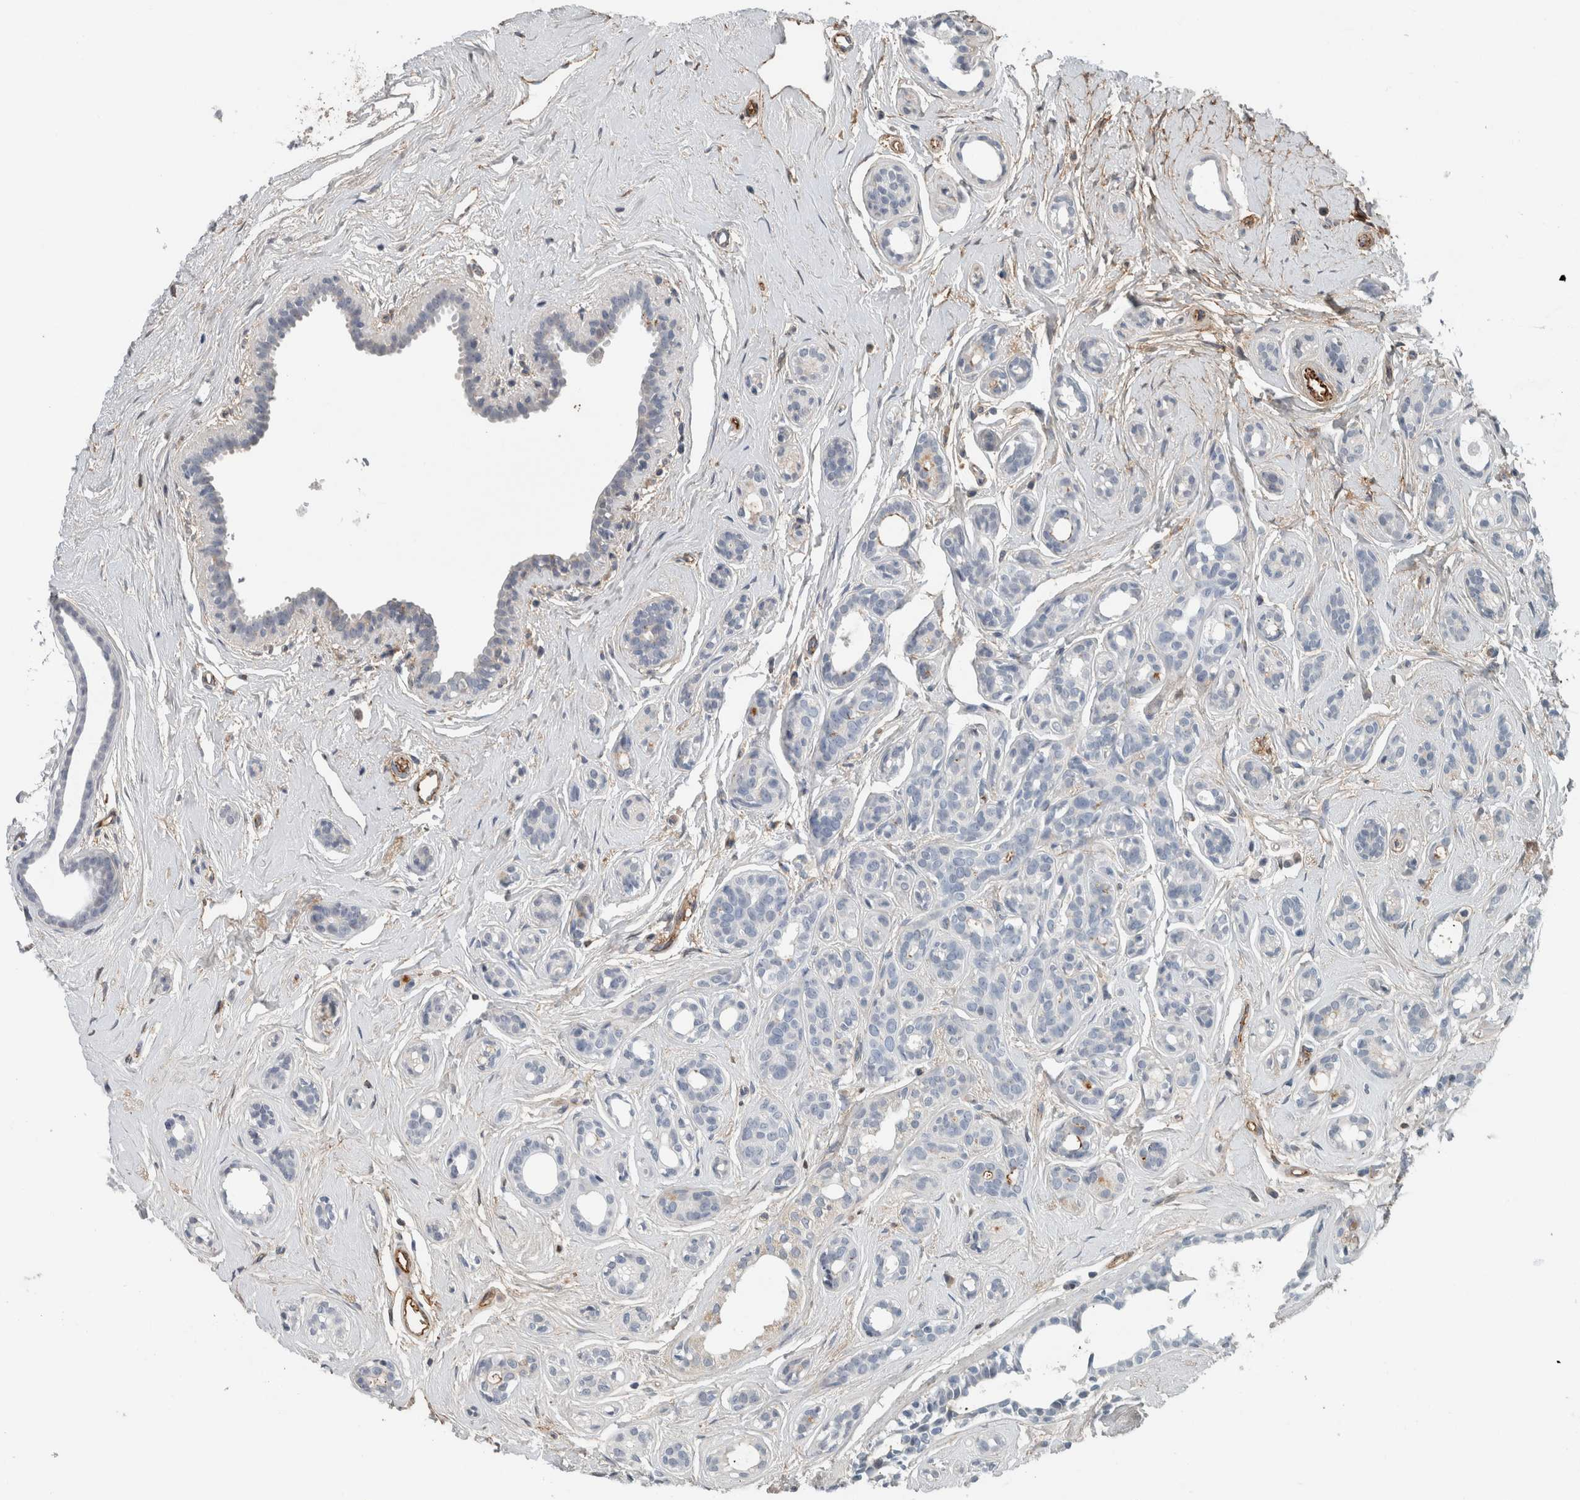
{"staining": {"intensity": "negative", "quantity": "none", "location": "none"}, "tissue": "breast cancer", "cell_type": "Tumor cells", "image_type": "cancer", "snomed": [{"axis": "morphology", "description": "Duct carcinoma"}, {"axis": "topography", "description": "Breast"}], "caption": "There is no significant expression in tumor cells of breast cancer.", "gene": "FN1", "patient": {"sex": "female", "age": 55}}